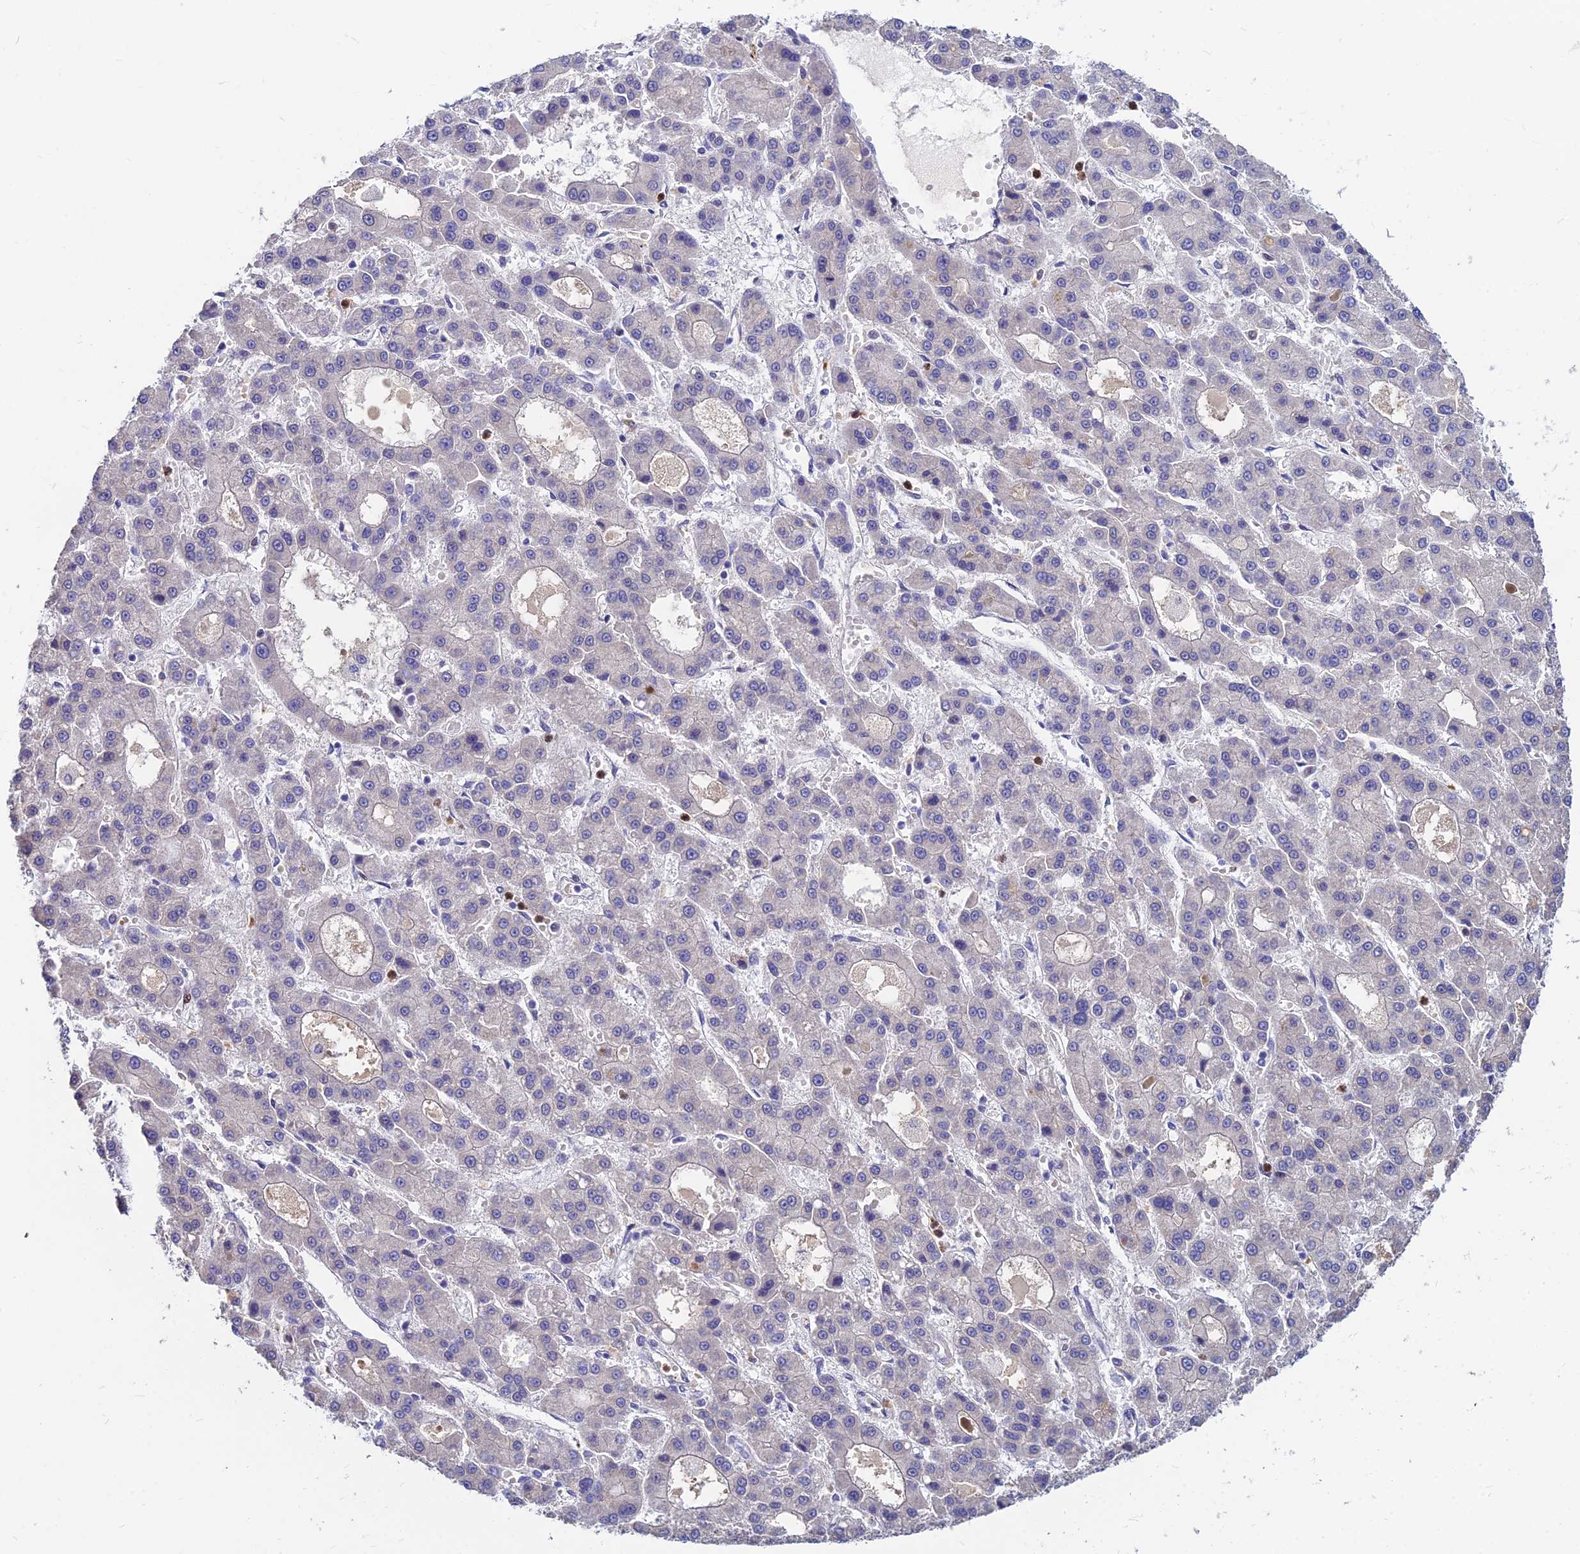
{"staining": {"intensity": "negative", "quantity": "none", "location": "none"}, "tissue": "liver cancer", "cell_type": "Tumor cells", "image_type": "cancer", "snomed": [{"axis": "morphology", "description": "Carcinoma, Hepatocellular, NOS"}, {"axis": "topography", "description": "Liver"}], "caption": "Immunohistochemical staining of liver cancer demonstrates no significant staining in tumor cells.", "gene": "GOLGA6D", "patient": {"sex": "male", "age": 70}}